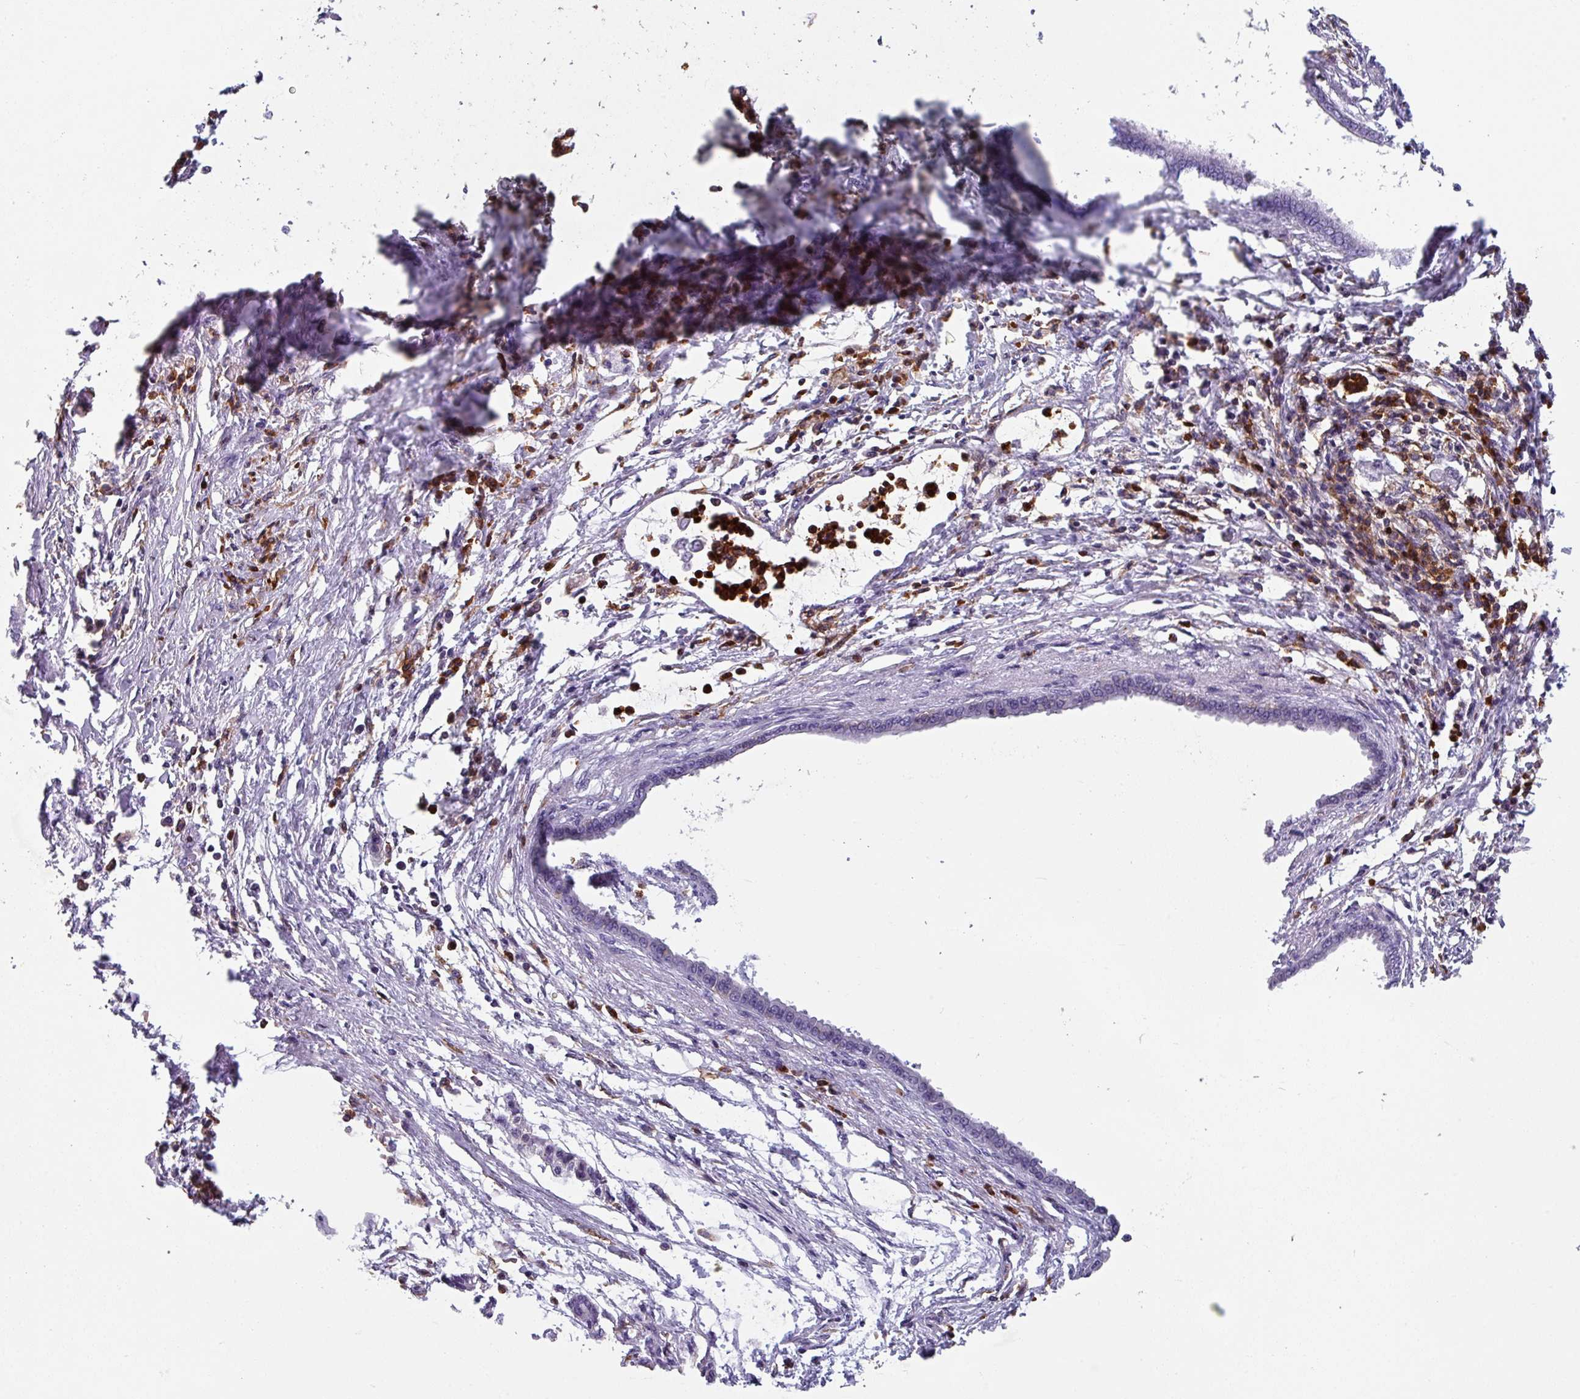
{"staining": {"intensity": "negative", "quantity": "none", "location": "none"}, "tissue": "pancreatic cancer", "cell_type": "Tumor cells", "image_type": "cancer", "snomed": [{"axis": "morphology", "description": "Adenocarcinoma, NOS"}, {"axis": "topography", "description": "Pancreas"}], "caption": "IHC histopathology image of pancreatic cancer stained for a protein (brown), which exhibits no expression in tumor cells.", "gene": "EXOSC5", "patient": {"sex": "female", "age": 55}}